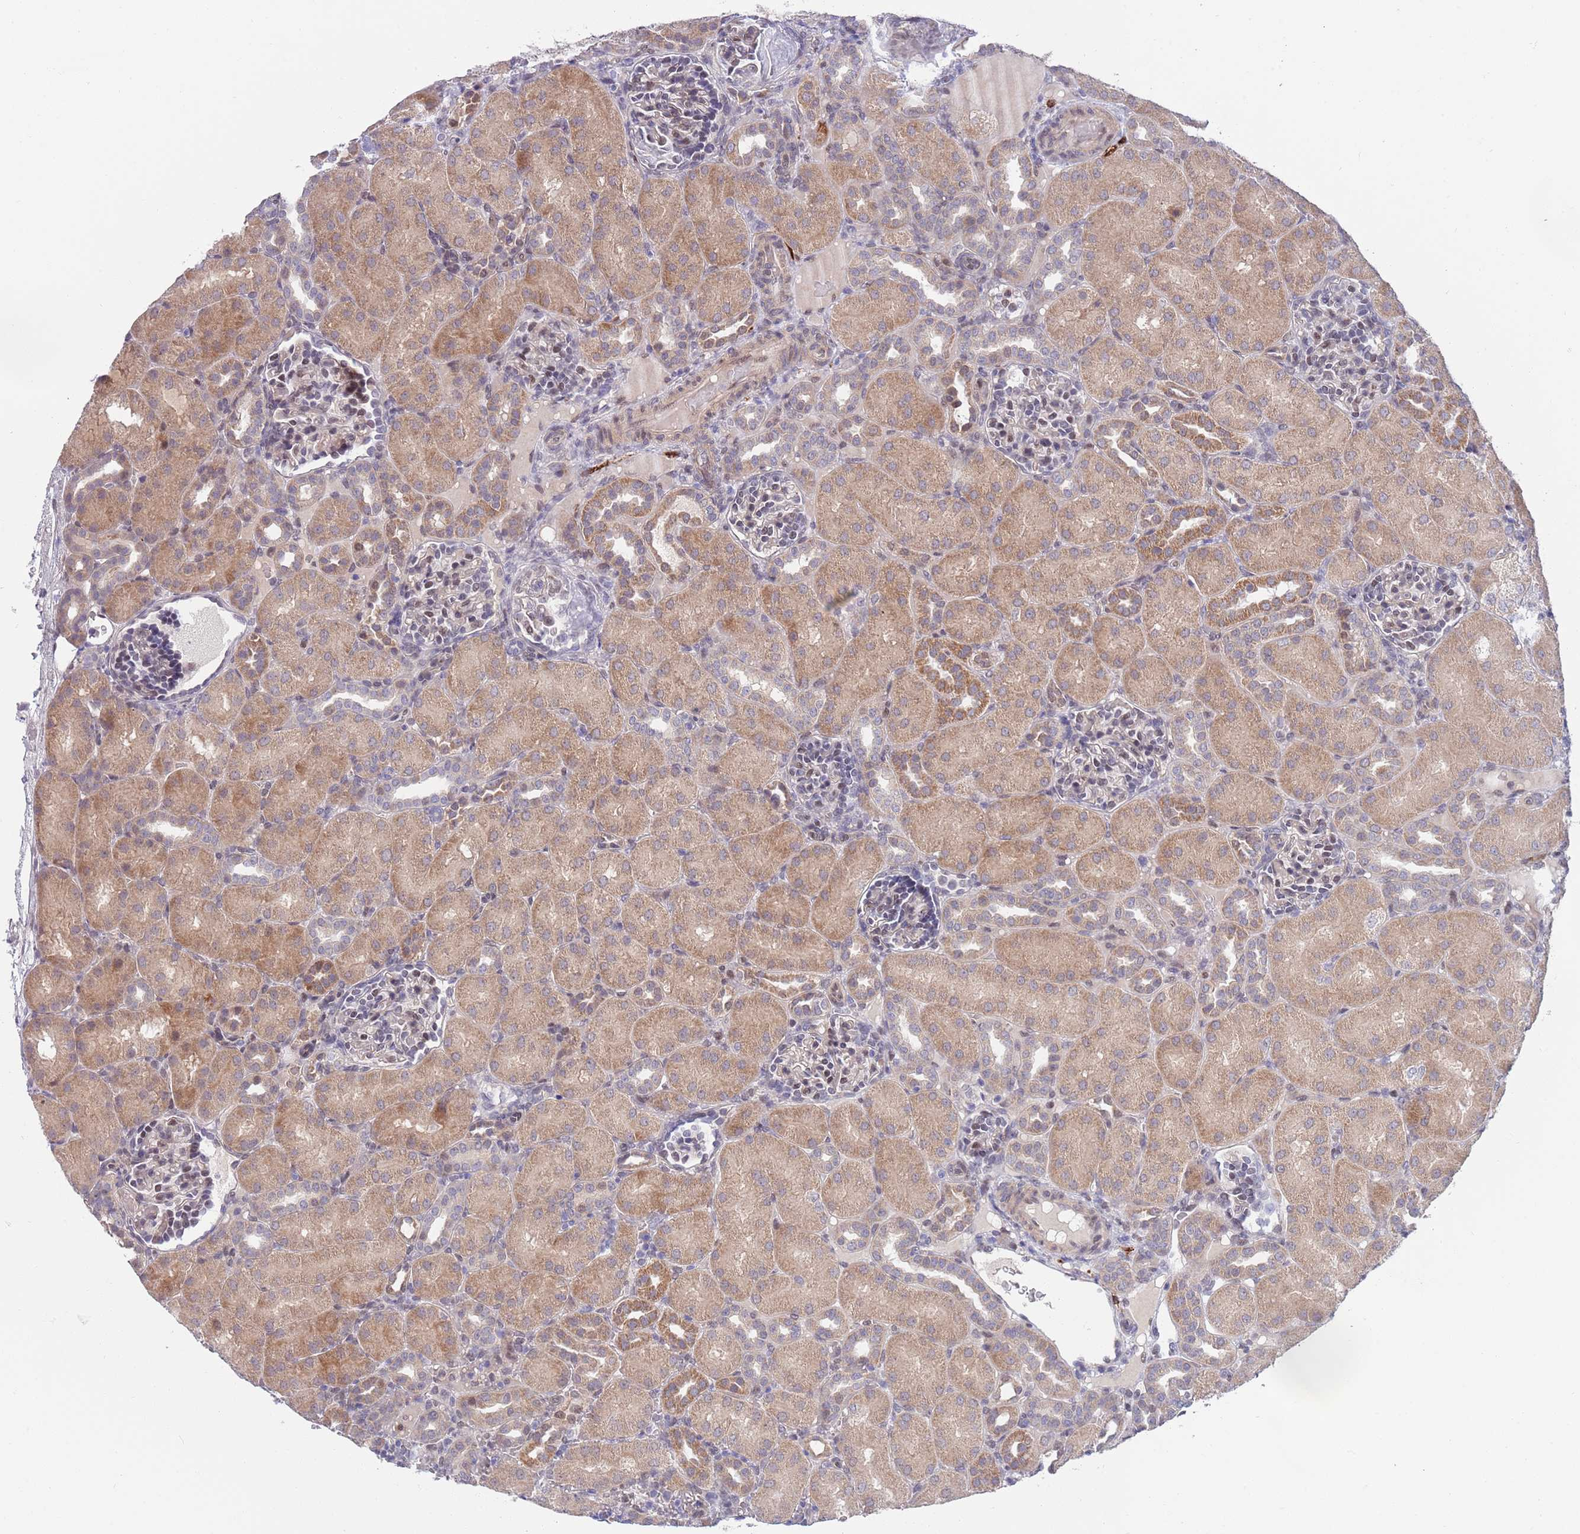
{"staining": {"intensity": "moderate", "quantity": "<25%", "location": "nuclear"}, "tissue": "kidney", "cell_type": "Cells in glomeruli", "image_type": "normal", "snomed": [{"axis": "morphology", "description": "Normal tissue, NOS"}, {"axis": "topography", "description": "Kidney"}], "caption": "Moderate nuclear staining for a protein is identified in about <25% of cells in glomeruli of benign kidney using immunohistochemistry (IHC).", "gene": "NLRP6", "patient": {"sex": "male", "age": 1}}